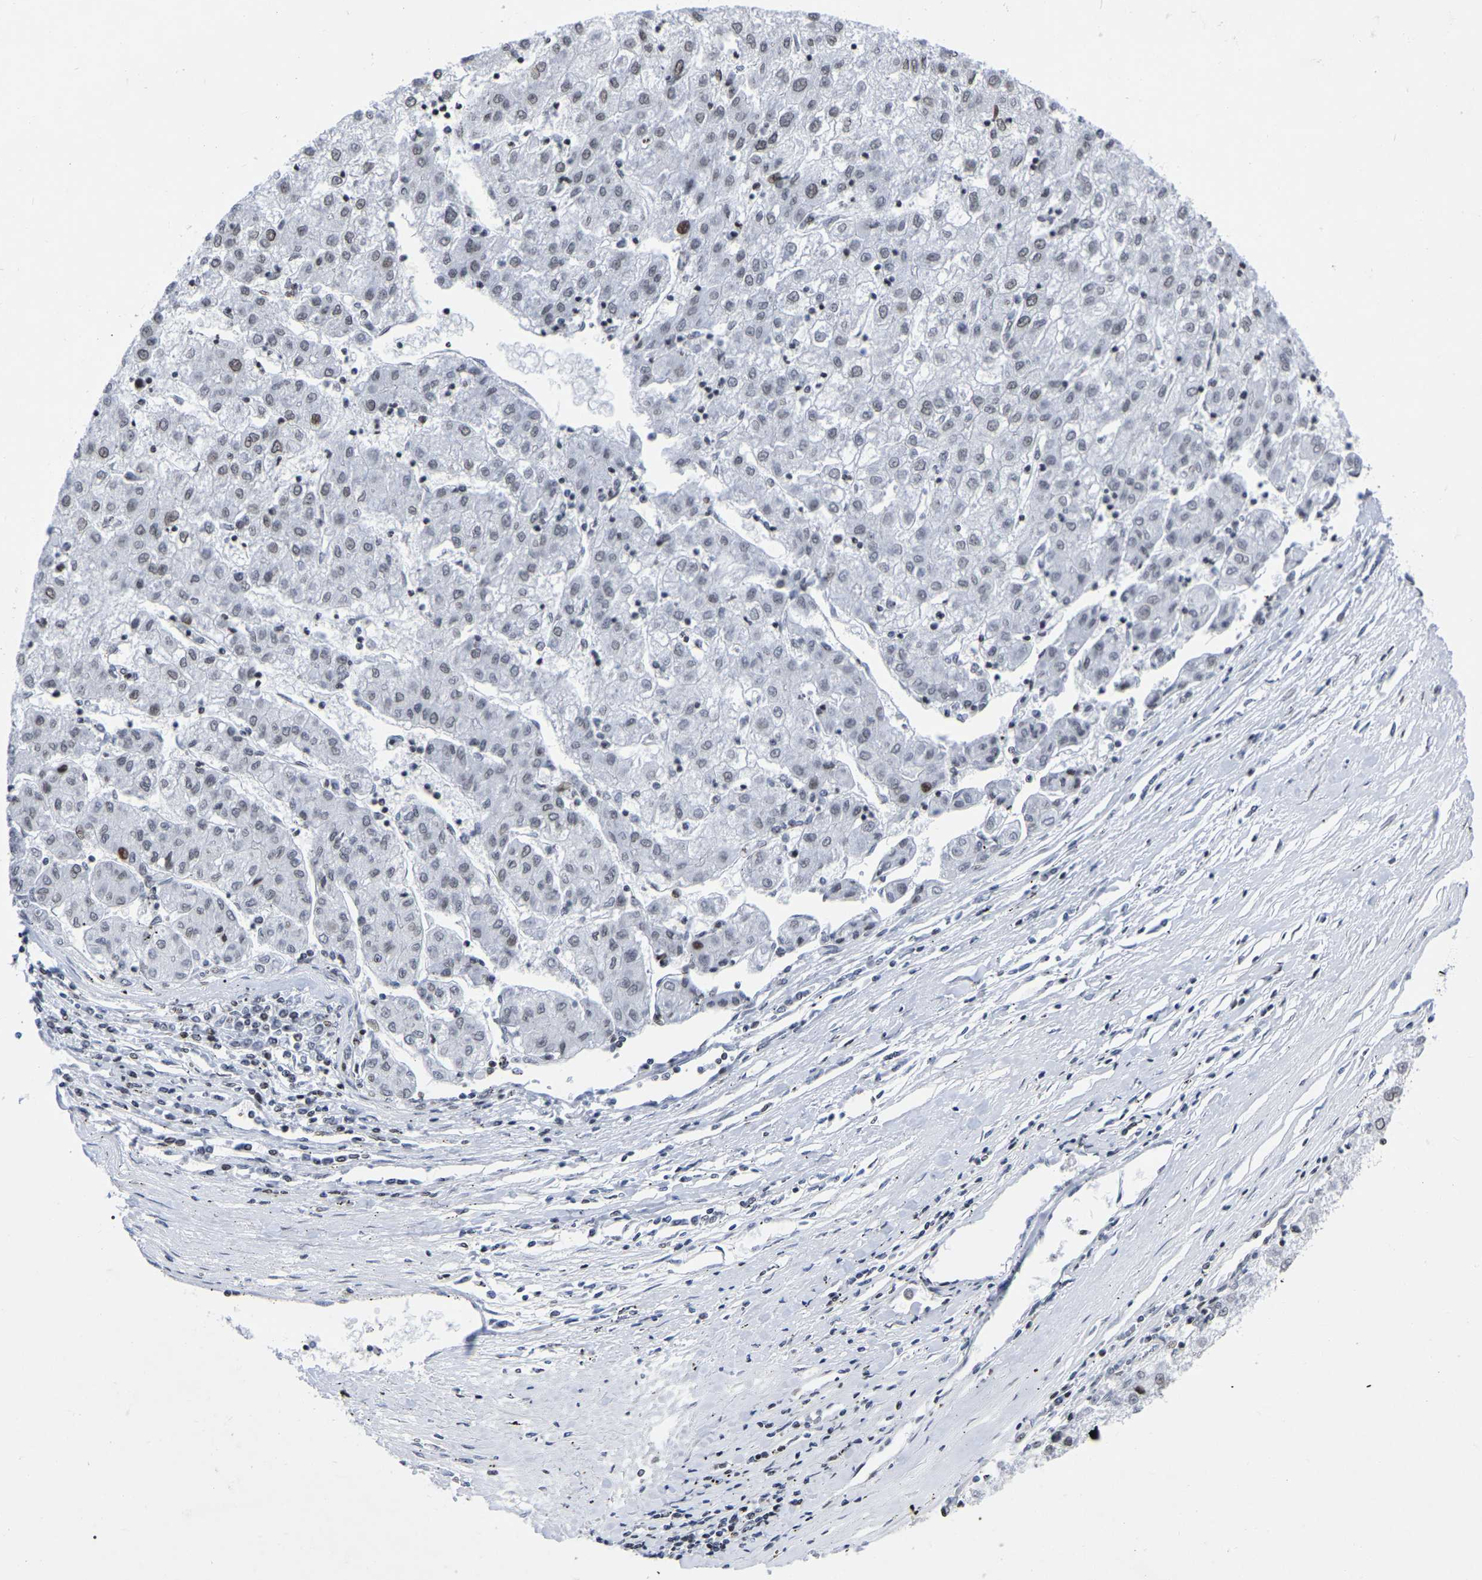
{"staining": {"intensity": "weak", "quantity": "<25%", "location": "nuclear"}, "tissue": "liver cancer", "cell_type": "Tumor cells", "image_type": "cancer", "snomed": [{"axis": "morphology", "description": "Carcinoma, Hepatocellular, NOS"}, {"axis": "topography", "description": "Liver"}], "caption": "A histopathology image of human liver cancer is negative for staining in tumor cells. (Stains: DAB (3,3'-diaminobenzidine) IHC with hematoxylin counter stain, Microscopy: brightfield microscopy at high magnification).", "gene": "PRCC", "patient": {"sex": "male", "age": 72}}